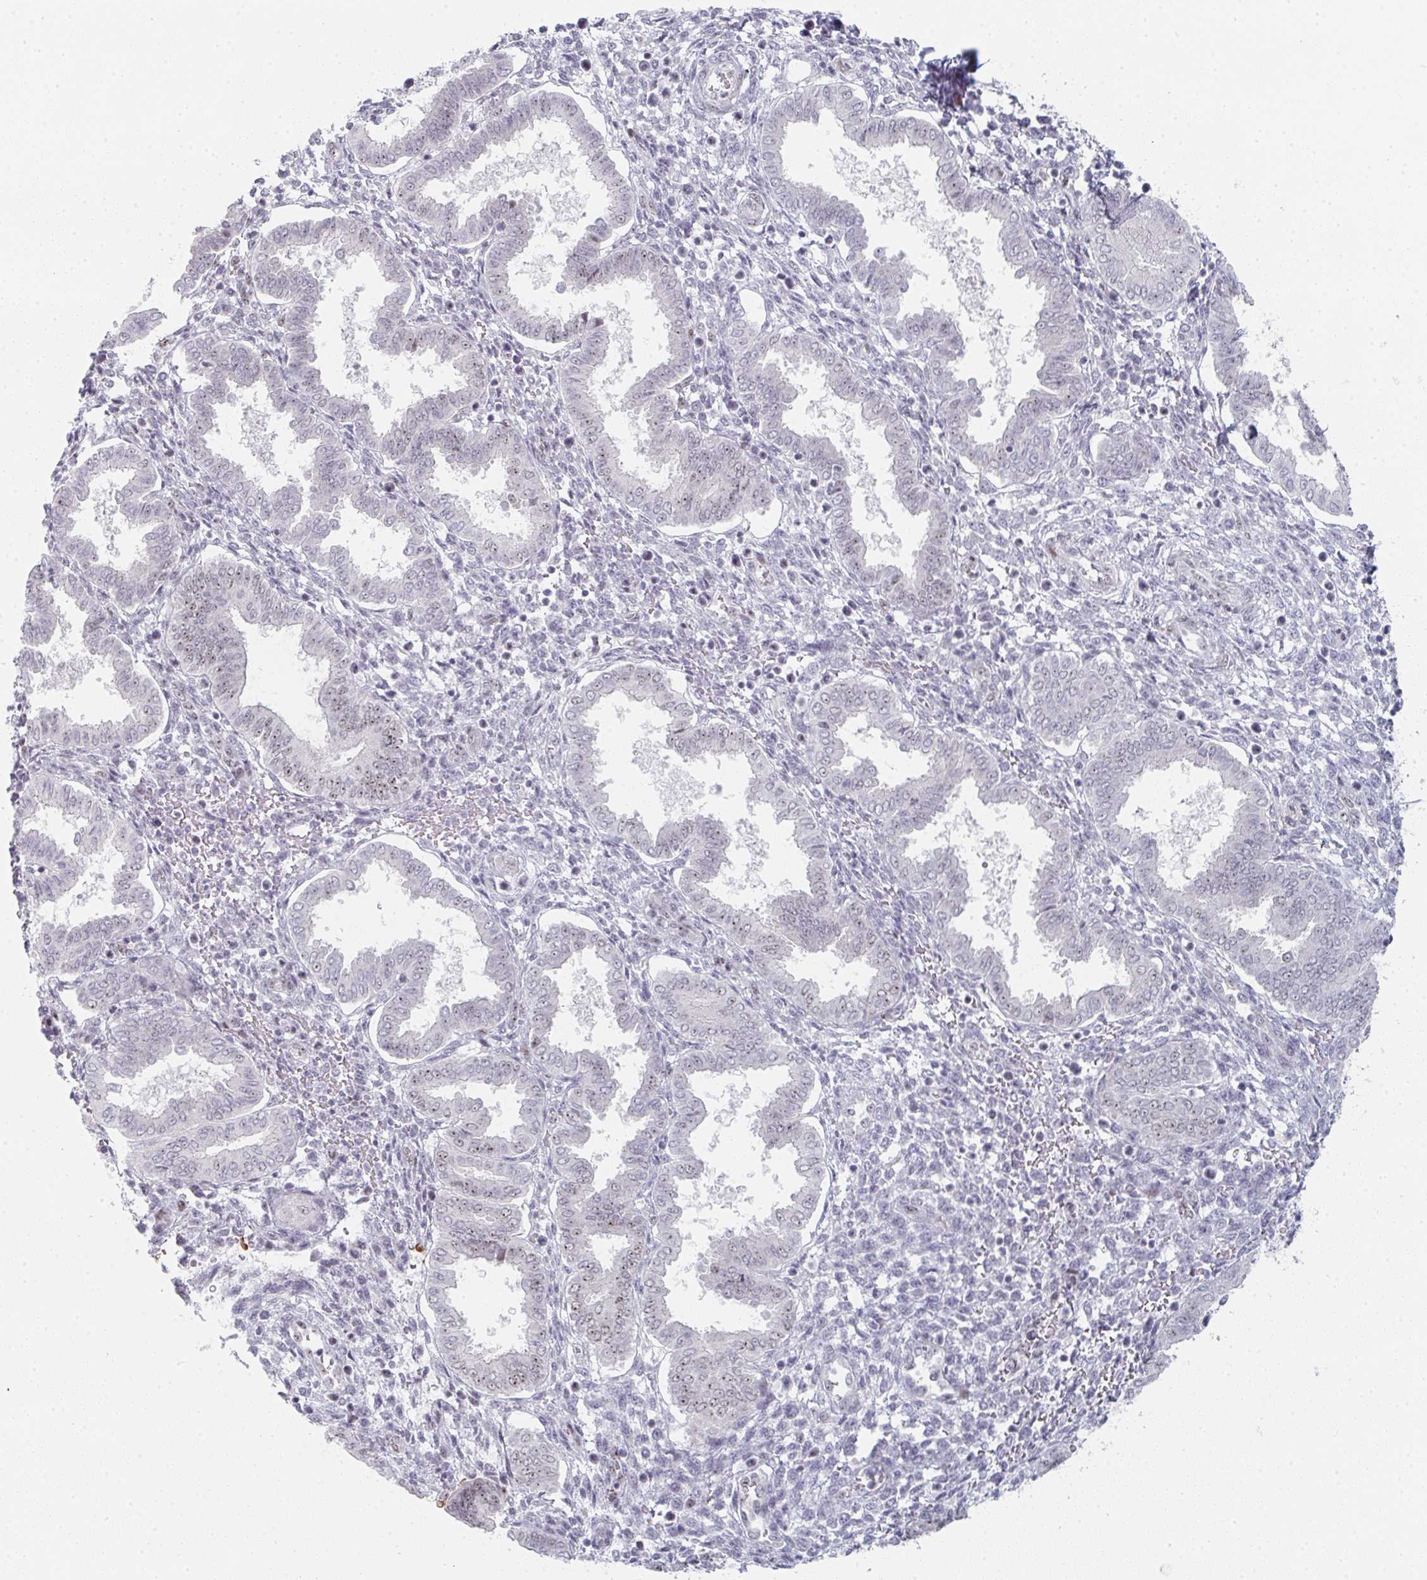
{"staining": {"intensity": "negative", "quantity": "none", "location": "none"}, "tissue": "endometrium", "cell_type": "Cells in endometrial stroma", "image_type": "normal", "snomed": [{"axis": "morphology", "description": "Normal tissue, NOS"}, {"axis": "topography", "description": "Endometrium"}], "caption": "A high-resolution micrograph shows IHC staining of unremarkable endometrium, which shows no significant expression in cells in endometrial stroma.", "gene": "POU2AF2", "patient": {"sex": "female", "age": 24}}